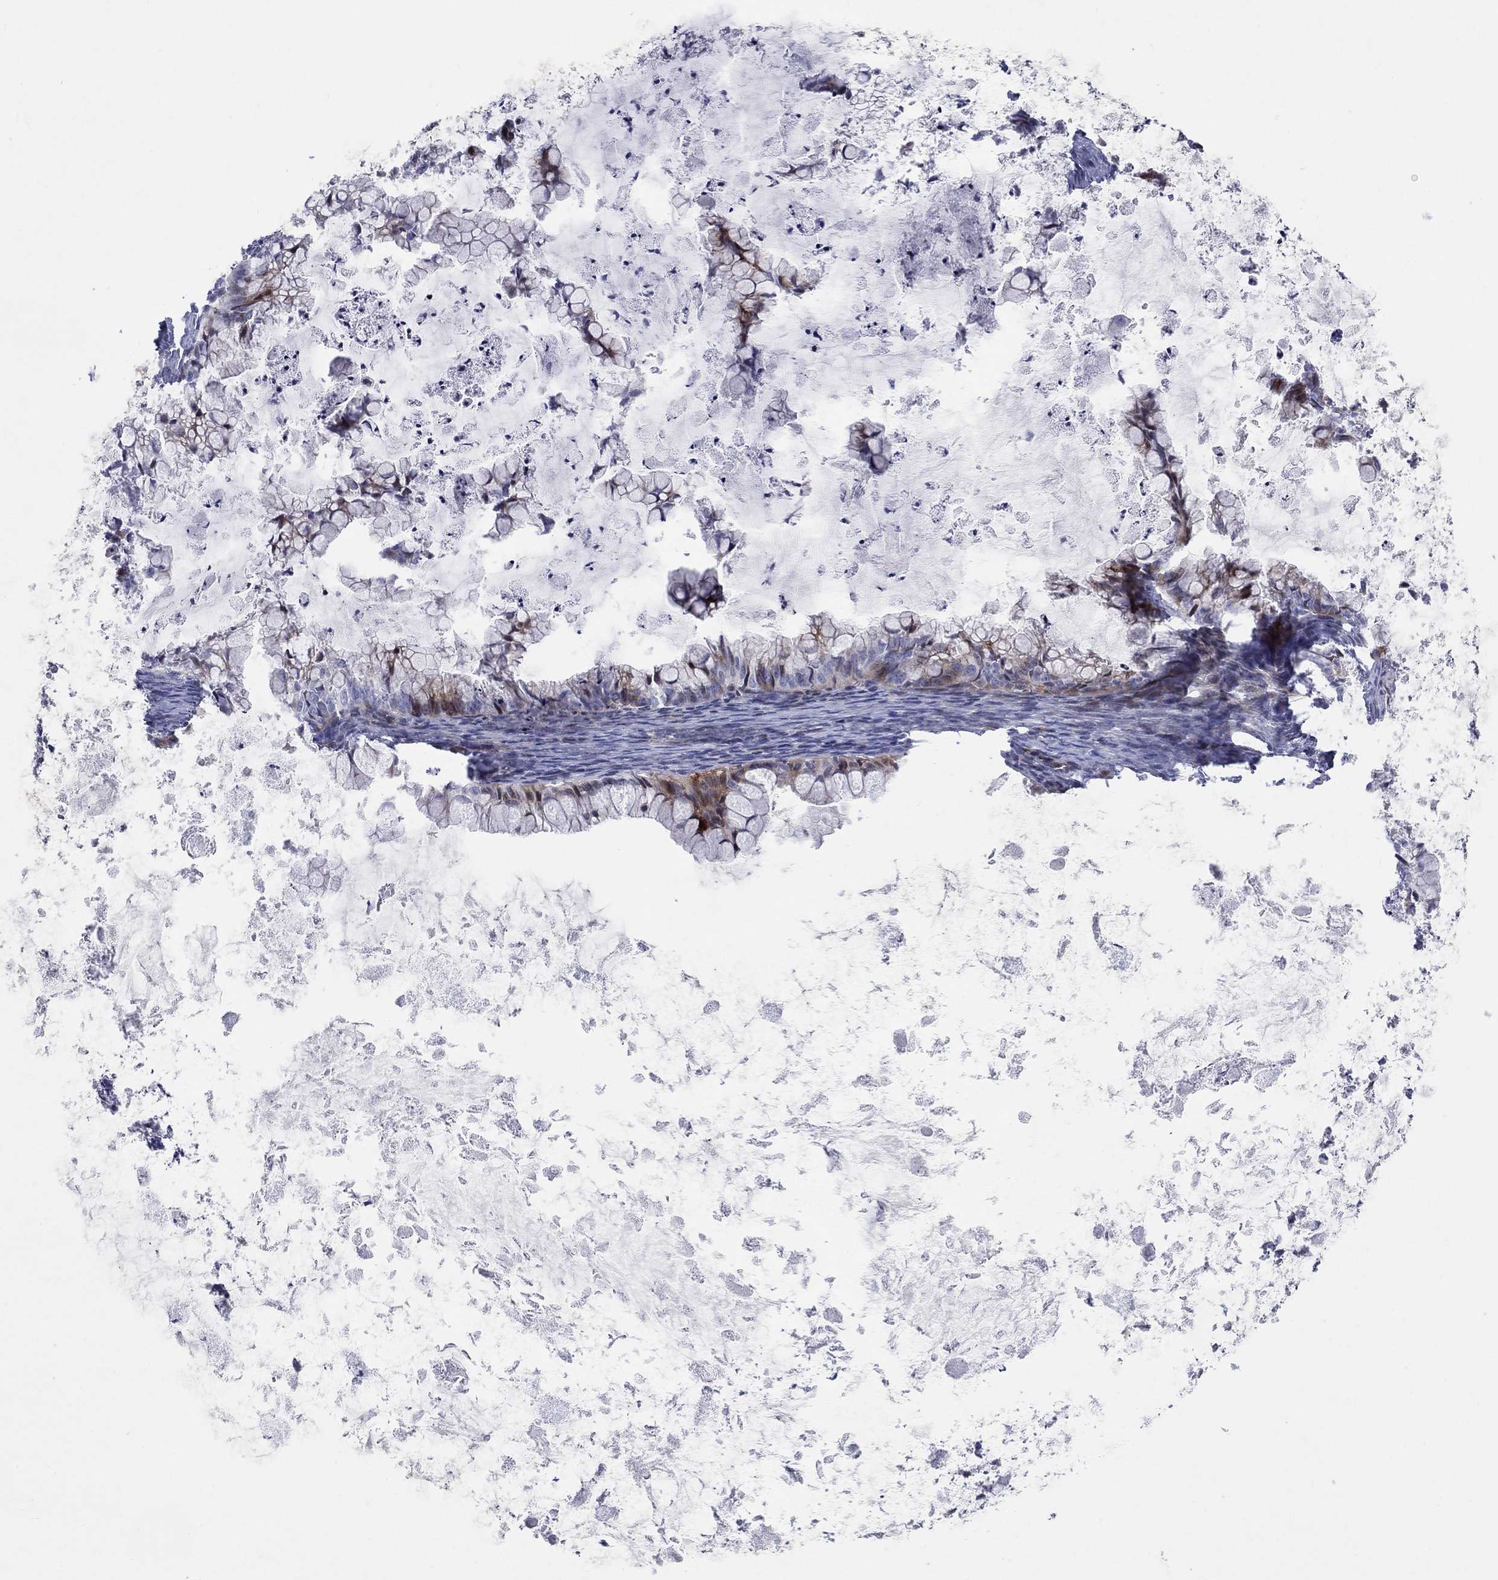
{"staining": {"intensity": "moderate", "quantity": "<25%", "location": "cytoplasmic/membranous"}, "tissue": "ovarian cancer", "cell_type": "Tumor cells", "image_type": "cancer", "snomed": [{"axis": "morphology", "description": "Cystadenocarcinoma, mucinous, NOS"}, {"axis": "topography", "description": "Ovary"}], "caption": "Ovarian cancer tissue displays moderate cytoplasmic/membranous expression in about <25% of tumor cells, visualized by immunohistochemistry.", "gene": "ARHGAP36", "patient": {"sex": "female", "age": 35}}